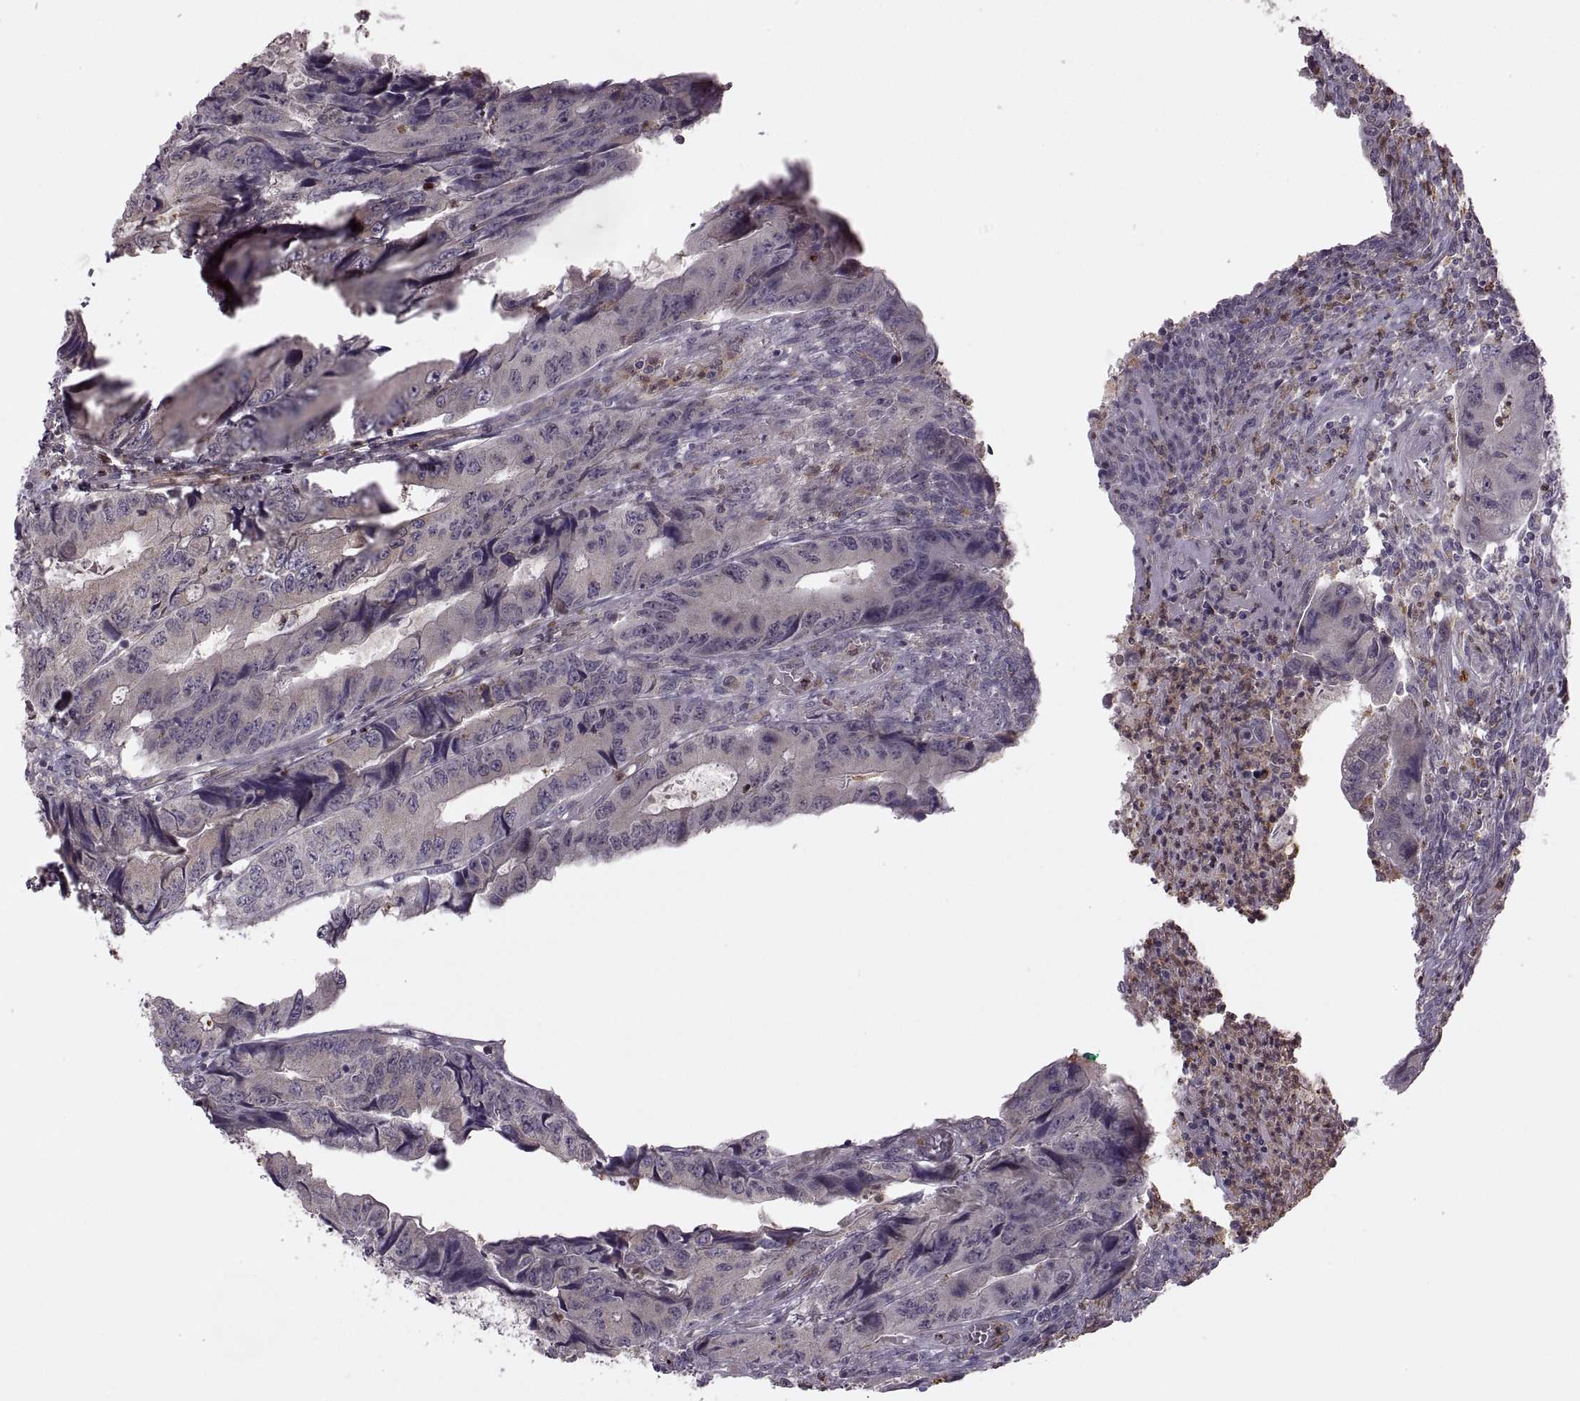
{"staining": {"intensity": "negative", "quantity": "none", "location": "none"}, "tissue": "colorectal cancer", "cell_type": "Tumor cells", "image_type": "cancer", "snomed": [{"axis": "morphology", "description": "Adenocarcinoma, NOS"}, {"axis": "topography", "description": "Colon"}], "caption": "Human colorectal cancer stained for a protein using immunohistochemistry shows no positivity in tumor cells.", "gene": "PIERCE1", "patient": {"sex": "male", "age": 53}}